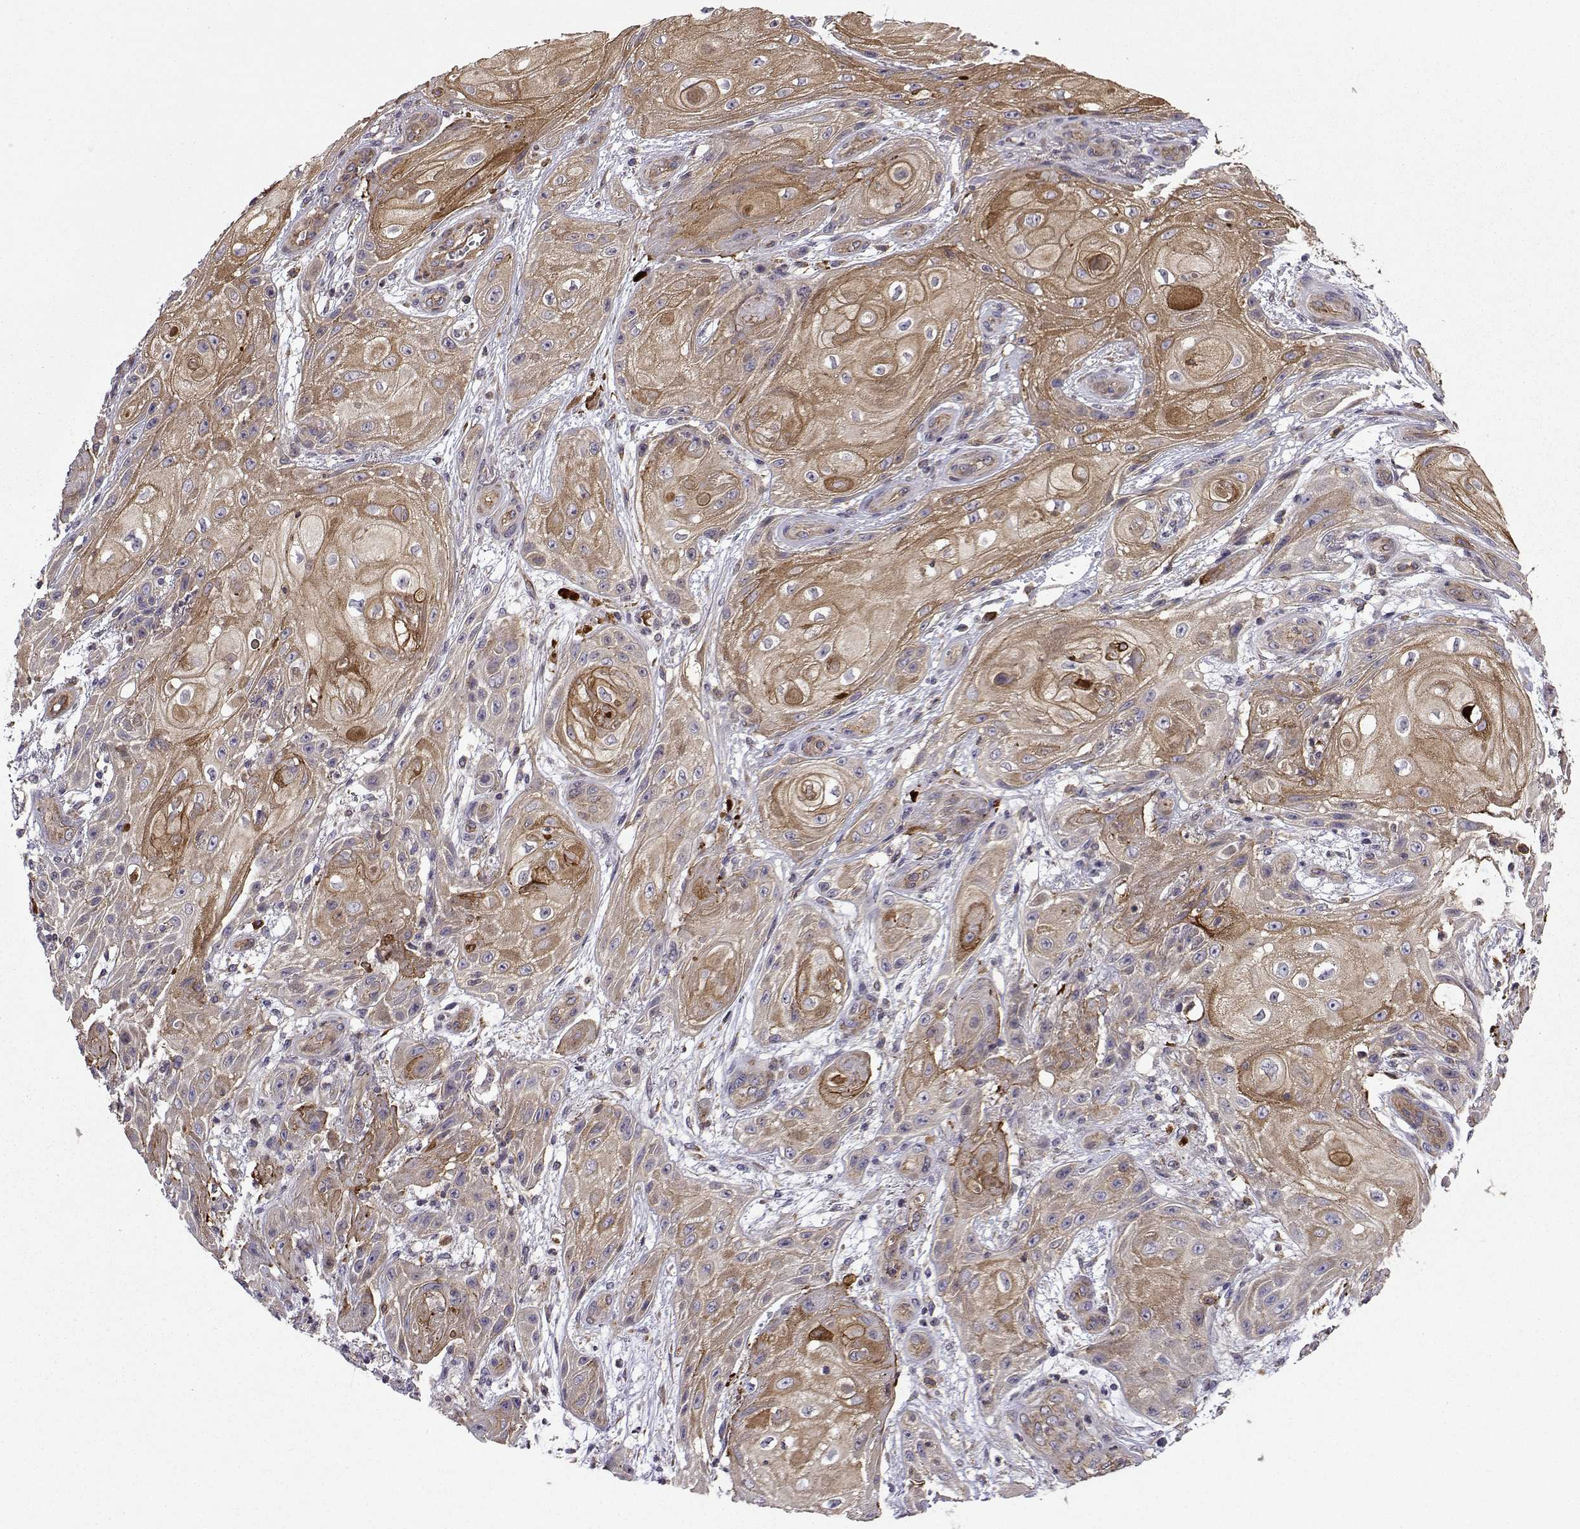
{"staining": {"intensity": "strong", "quantity": "<25%", "location": "cytoplasmic/membranous"}, "tissue": "skin cancer", "cell_type": "Tumor cells", "image_type": "cancer", "snomed": [{"axis": "morphology", "description": "Squamous cell carcinoma, NOS"}, {"axis": "topography", "description": "Skin"}], "caption": "An image of skin cancer (squamous cell carcinoma) stained for a protein reveals strong cytoplasmic/membranous brown staining in tumor cells.", "gene": "ITGB8", "patient": {"sex": "male", "age": 62}}